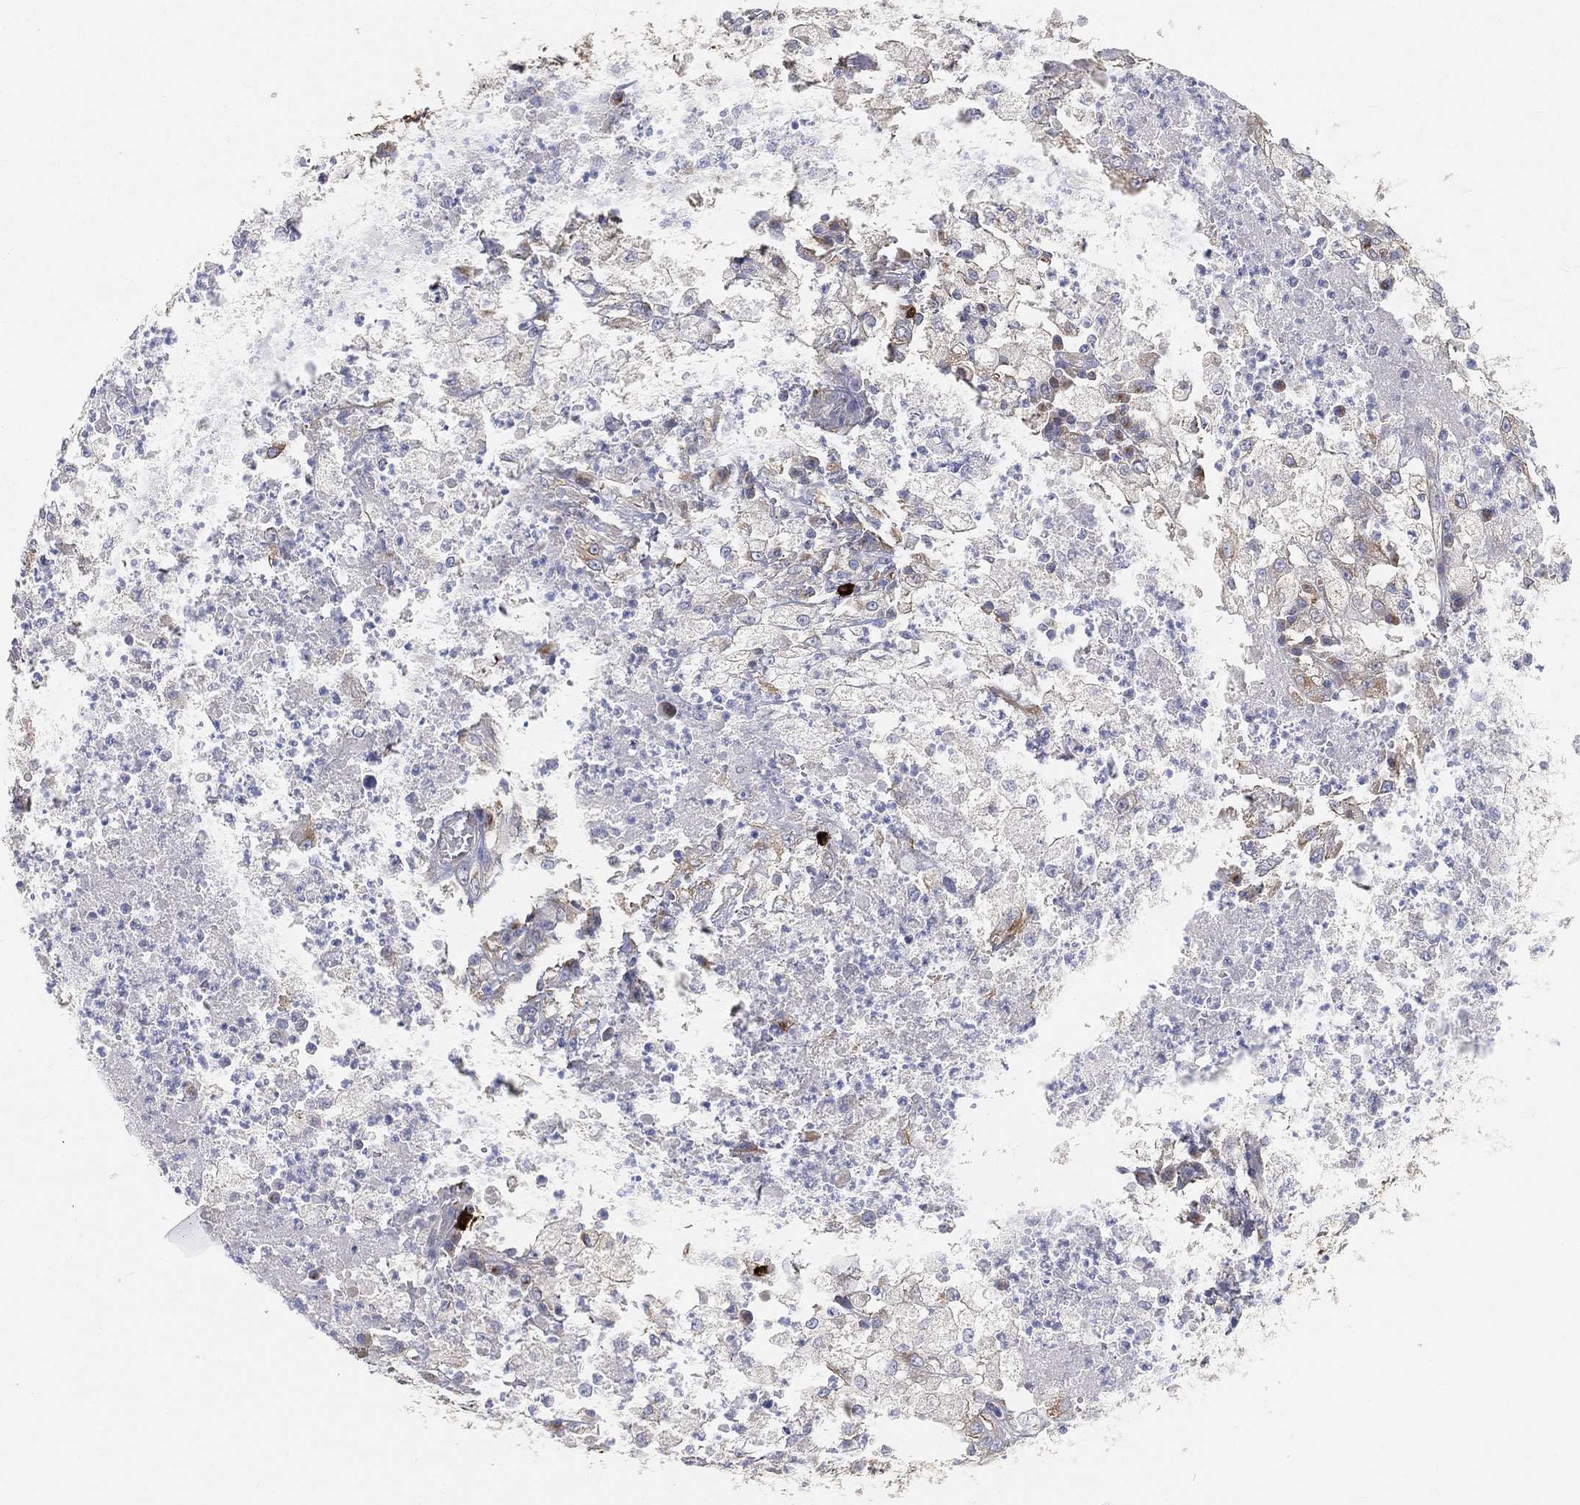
{"staining": {"intensity": "moderate", "quantity": "<25%", "location": "cytoplasmic/membranous"}, "tissue": "testis cancer", "cell_type": "Tumor cells", "image_type": "cancer", "snomed": [{"axis": "morphology", "description": "Necrosis, NOS"}, {"axis": "morphology", "description": "Carcinoma, Embryonal, NOS"}, {"axis": "topography", "description": "Testis"}], "caption": "IHC (DAB) staining of human testis embryonal carcinoma exhibits moderate cytoplasmic/membranous protein positivity in about <25% of tumor cells.", "gene": "TMEM25", "patient": {"sex": "male", "age": 19}}